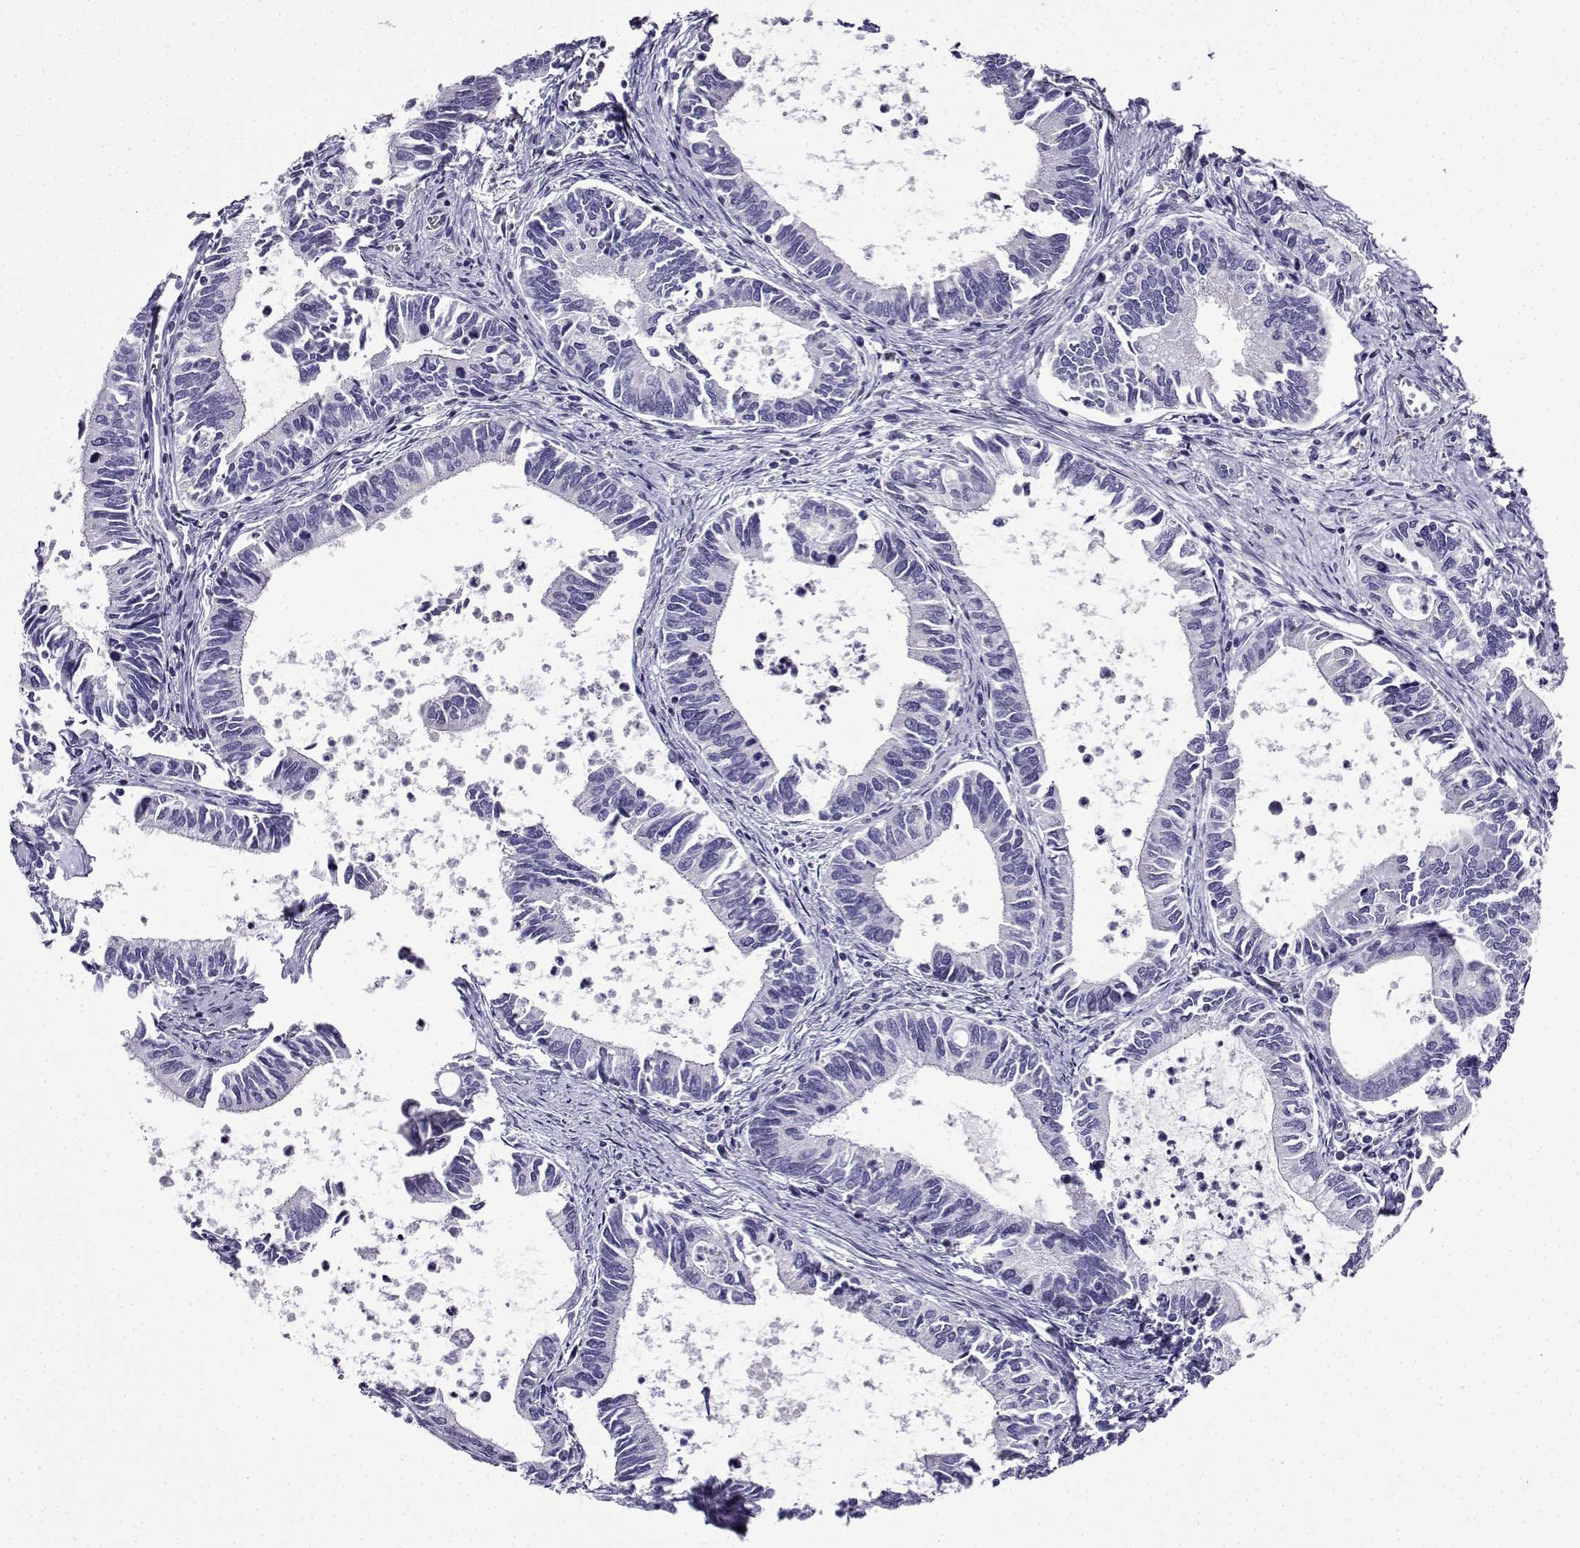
{"staining": {"intensity": "negative", "quantity": "none", "location": "none"}, "tissue": "cervical cancer", "cell_type": "Tumor cells", "image_type": "cancer", "snomed": [{"axis": "morphology", "description": "Adenocarcinoma, NOS"}, {"axis": "topography", "description": "Cervix"}], "caption": "An image of human cervical cancer (adenocarcinoma) is negative for staining in tumor cells. The staining is performed using DAB (3,3'-diaminobenzidine) brown chromogen with nuclei counter-stained in using hematoxylin.", "gene": "LINGO1", "patient": {"sex": "female", "age": 42}}